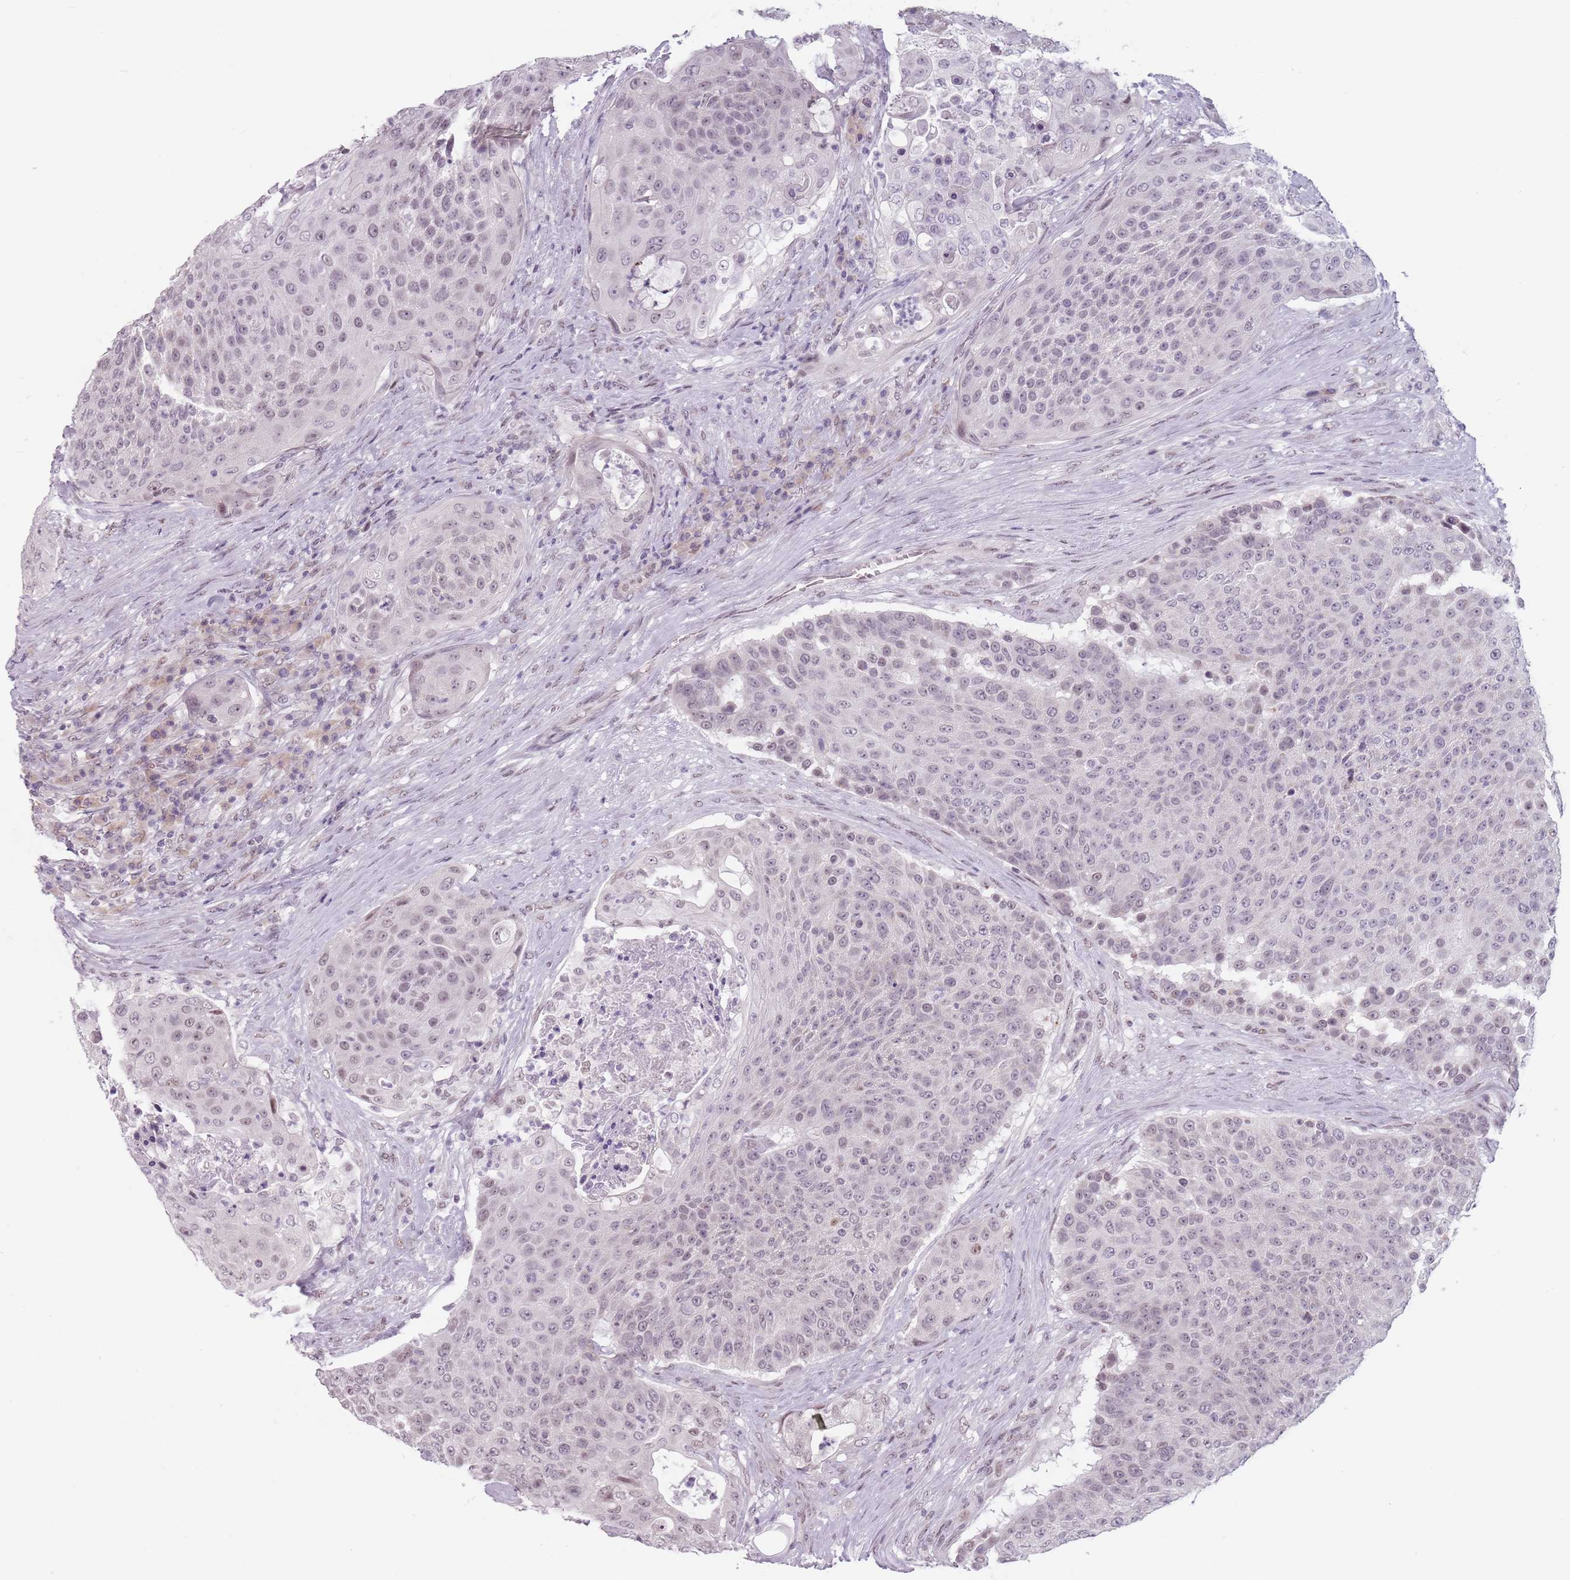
{"staining": {"intensity": "weak", "quantity": "25%-75%", "location": "nuclear"}, "tissue": "urothelial cancer", "cell_type": "Tumor cells", "image_type": "cancer", "snomed": [{"axis": "morphology", "description": "Urothelial carcinoma, High grade"}, {"axis": "topography", "description": "Urinary bladder"}], "caption": "Urothelial cancer was stained to show a protein in brown. There is low levels of weak nuclear staining in about 25%-75% of tumor cells. (Brightfield microscopy of DAB IHC at high magnification).", "gene": "PTCHD1", "patient": {"sex": "female", "age": 63}}